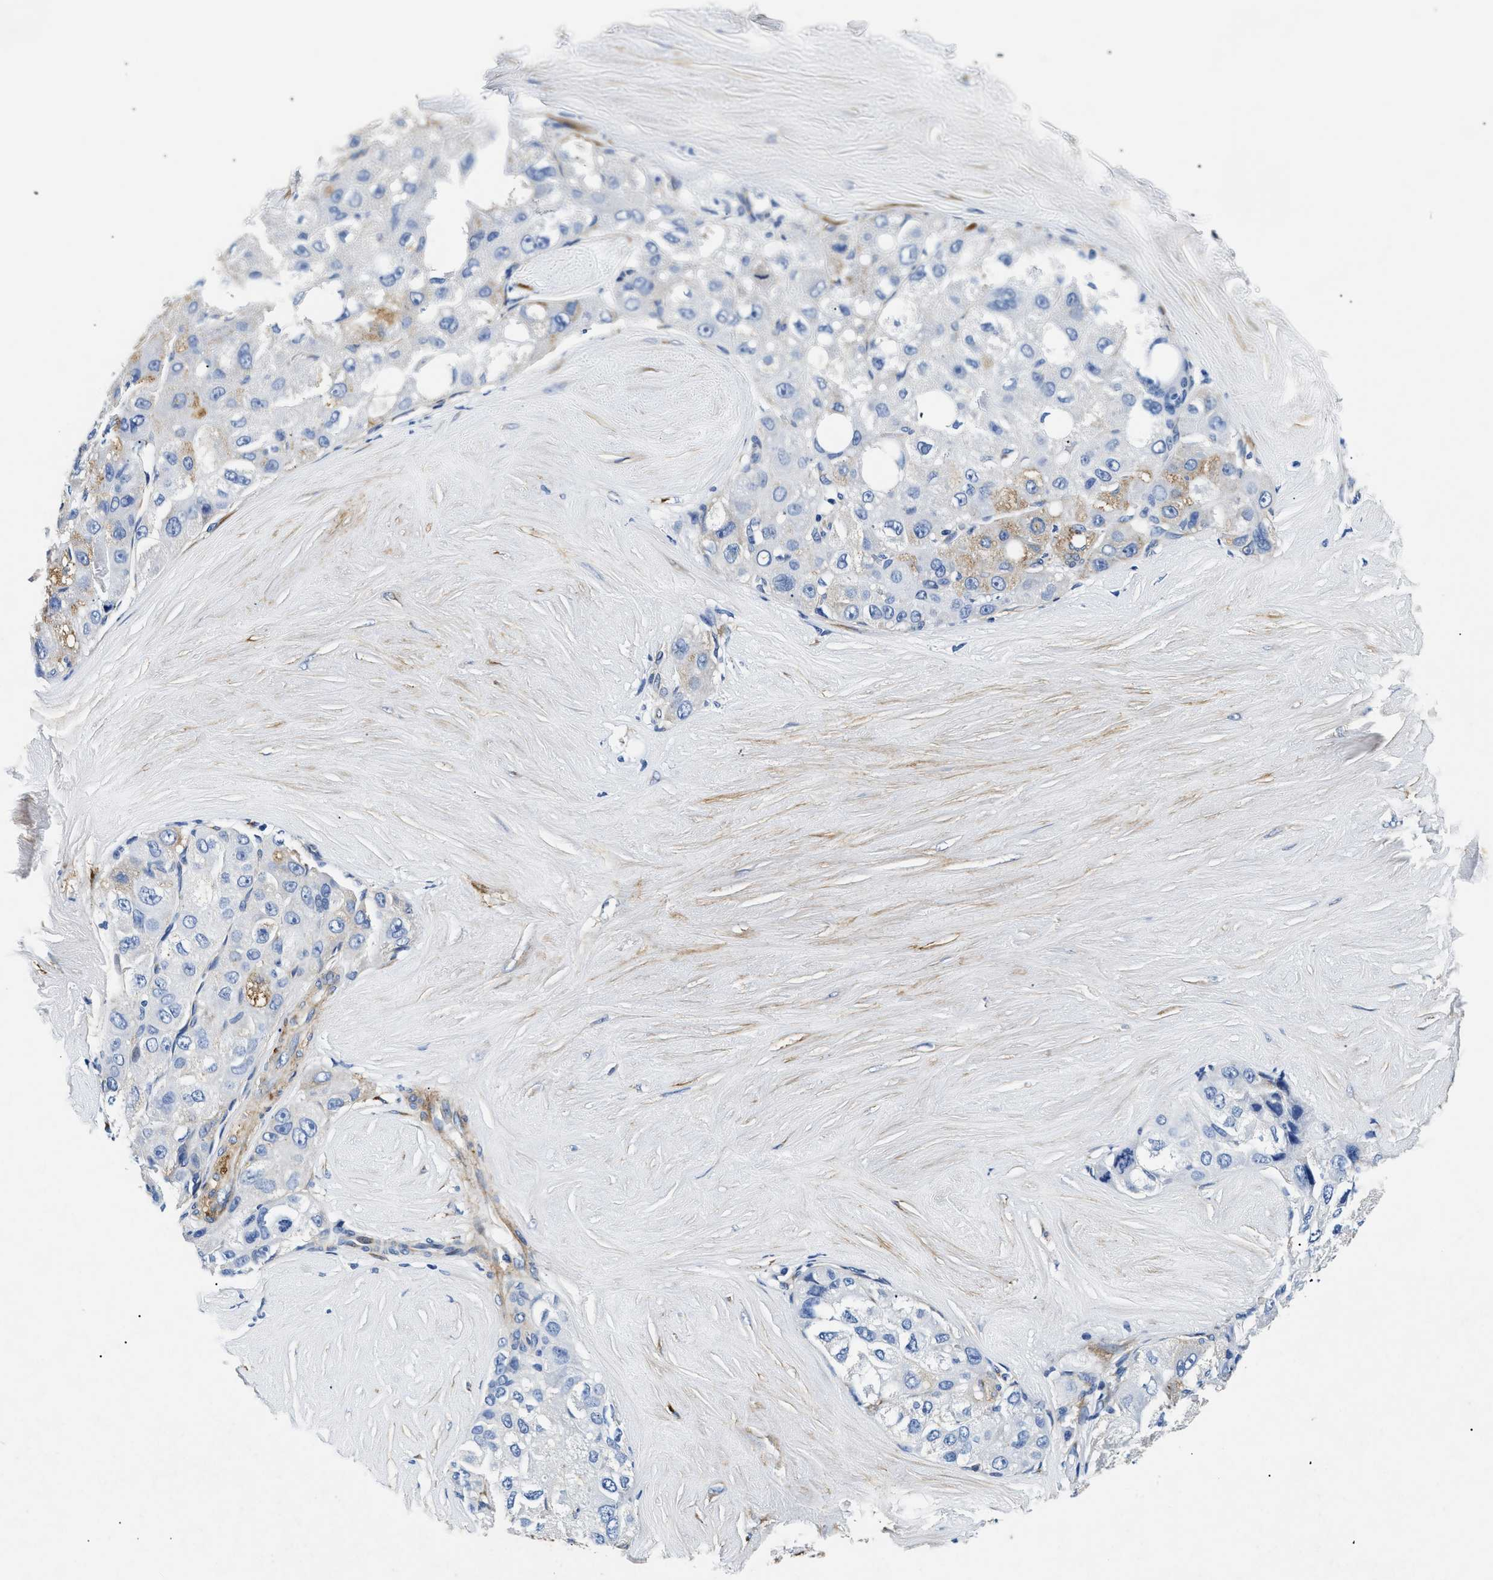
{"staining": {"intensity": "moderate", "quantity": "25%-75%", "location": "cytoplasmic/membranous"}, "tissue": "liver cancer", "cell_type": "Tumor cells", "image_type": "cancer", "snomed": [{"axis": "morphology", "description": "Carcinoma, Hepatocellular, NOS"}, {"axis": "topography", "description": "Liver"}], "caption": "A micrograph of human hepatocellular carcinoma (liver) stained for a protein displays moderate cytoplasmic/membranous brown staining in tumor cells.", "gene": "LAMA3", "patient": {"sex": "male", "age": 80}}